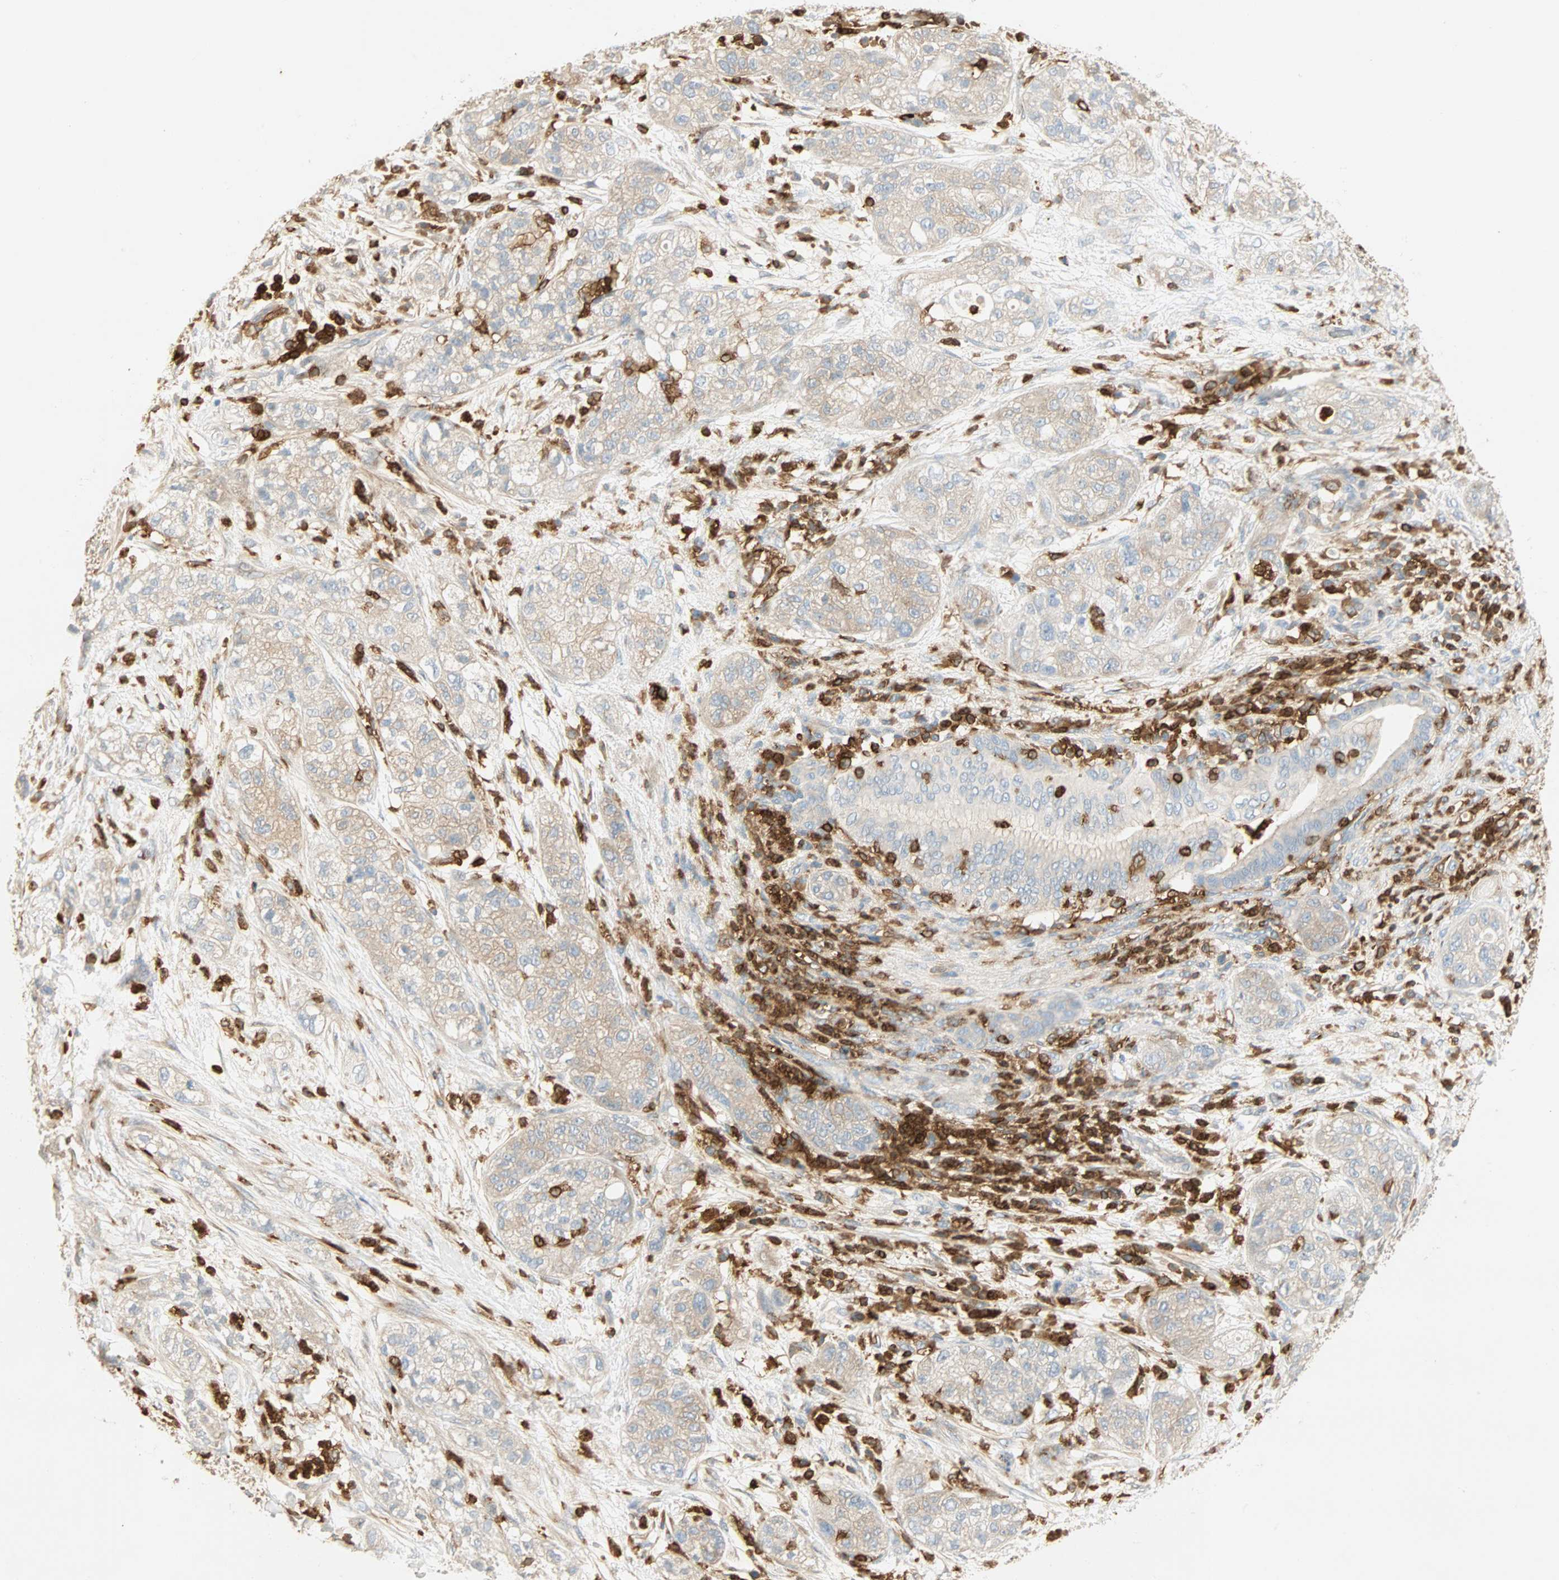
{"staining": {"intensity": "weak", "quantity": "25%-75%", "location": "cytoplasmic/membranous"}, "tissue": "pancreatic cancer", "cell_type": "Tumor cells", "image_type": "cancer", "snomed": [{"axis": "morphology", "description": "Adenocarcinoma, NOS"}, {"axis": "topography", "description": "Pancreas"}], "caption": "A histopathology image showing weak cytoplasmic/membranous positivity in about 25%-75% of tumor cells in adenocarcinoma (pancreatic), as visualized by brown immunohistochemical staining.", "gene": "FMNL1", "patient": {"sex": "female", "age": 78}}